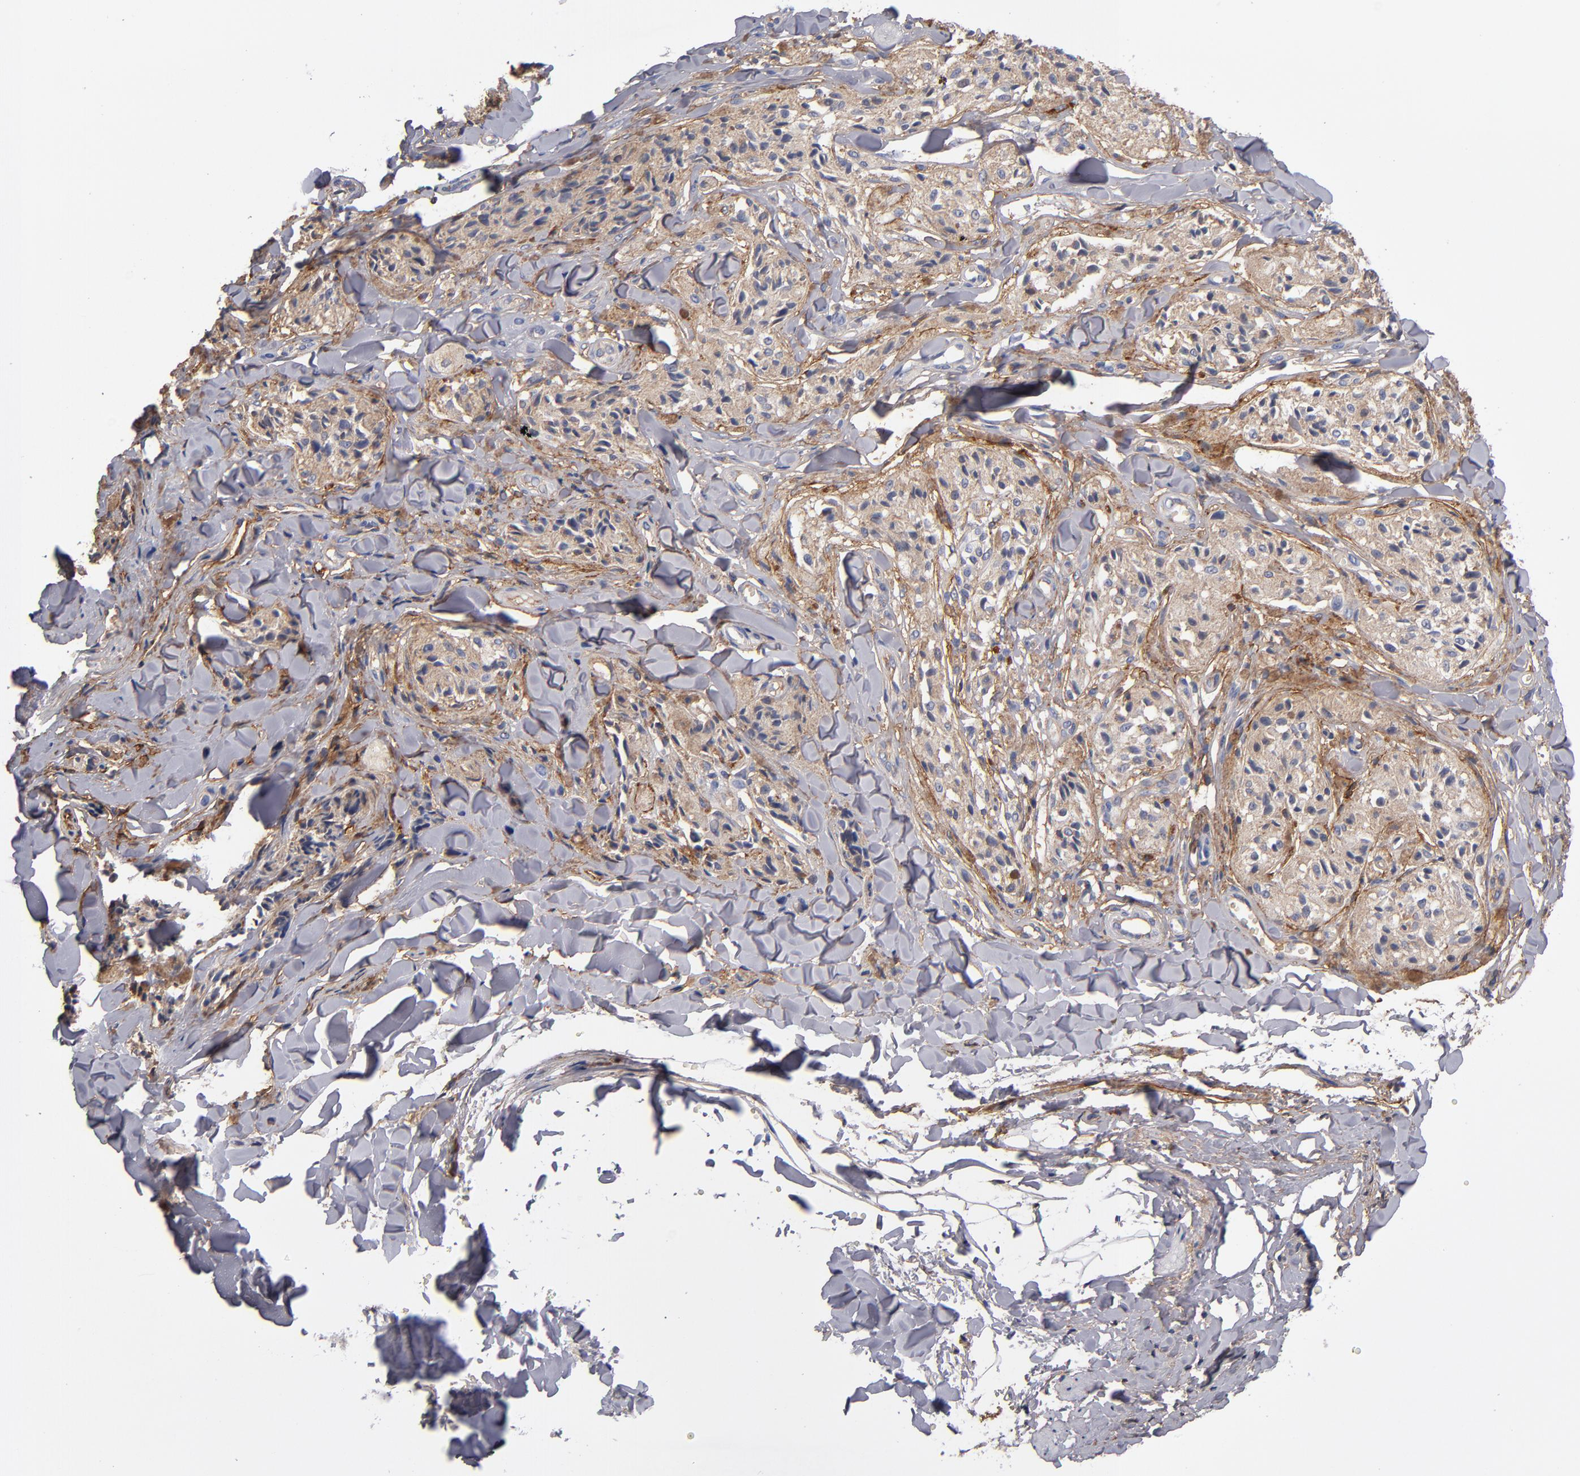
{"staining": {"intensity": "moderate", "quantity": ">75%", "location": "cytoplasmic/membranous"}, "tissue": "melanoma", "cell_type": "Tumor cells", "image_type": "cancer", "snomed": [{"axis": "morphology", "description": "Malignant melanoma, Metastatic site"}, {"axis": "topography", "description": "Skin"}], "caption": "DAB (3,3'-diaminobenzidine) immunohistochemical staining of malignant melanoma (metastatic site) shows moderate cytoplasmic/membranous protein staining in about >75% of tumor cells.", "gene": "PLSCR4", "patient": {"sex": "female", "age": 66}}